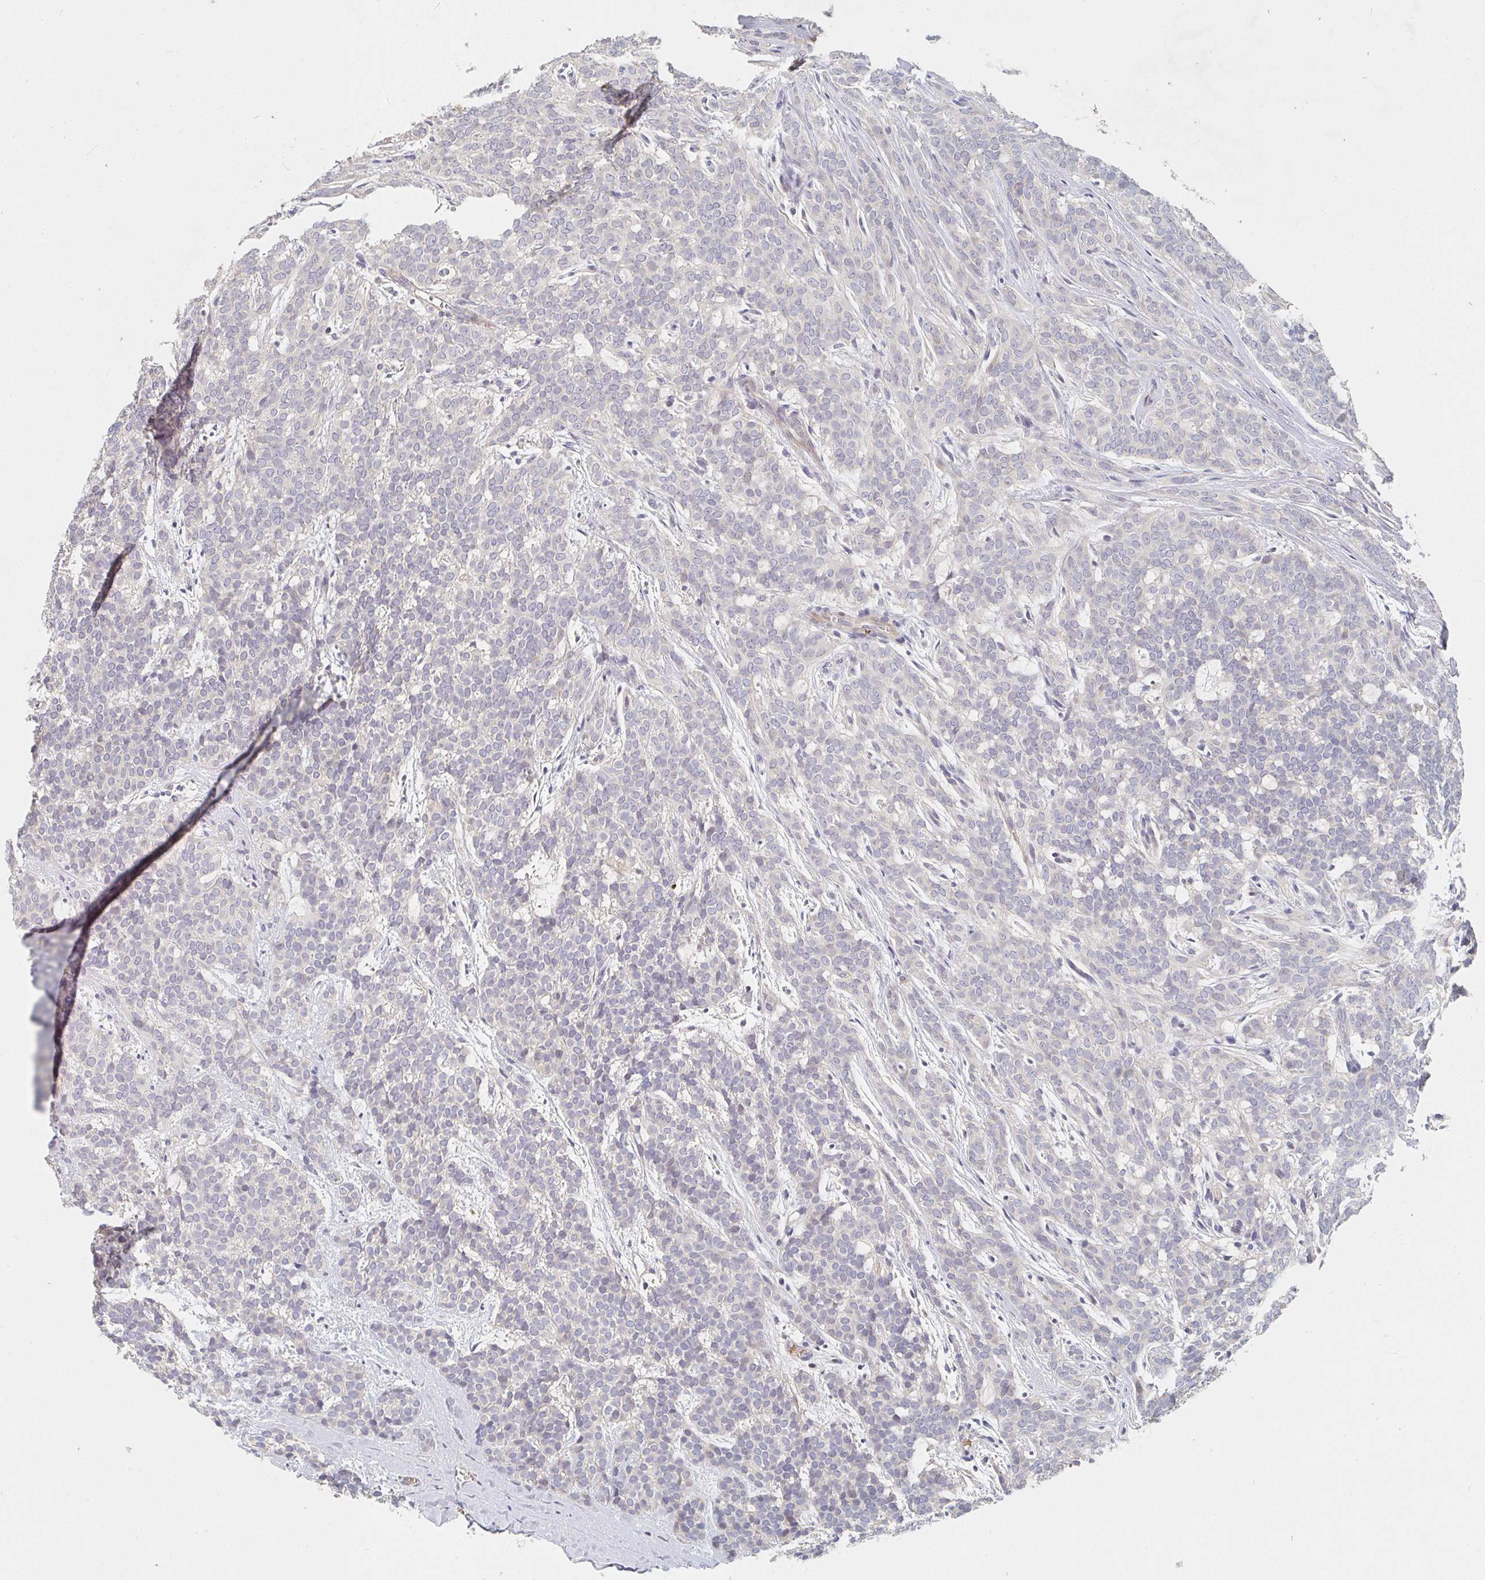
{"staining": {"intensity": "negative", "quantity": "none", "location": "none"}, "tissue": "head and neck cancer", "cell_type": "Tumor cells", "image_type": "cancer", "snomed": [{"axis": "morphology", "description": "Normal tissue, NOS"}, {"axis": "morphology", "description": "Adenocarcinoma, NOS"}, {"axis": "topography", "description": "Oral tissue"}, {"axis": "topography", "description": "Head-Neck"}], "caption": "Tumor cells show no significant protein positivity in head and neck adenocarcinoma.", "gene": "NME9", "patient": {"sex": "female", "age": 57}}